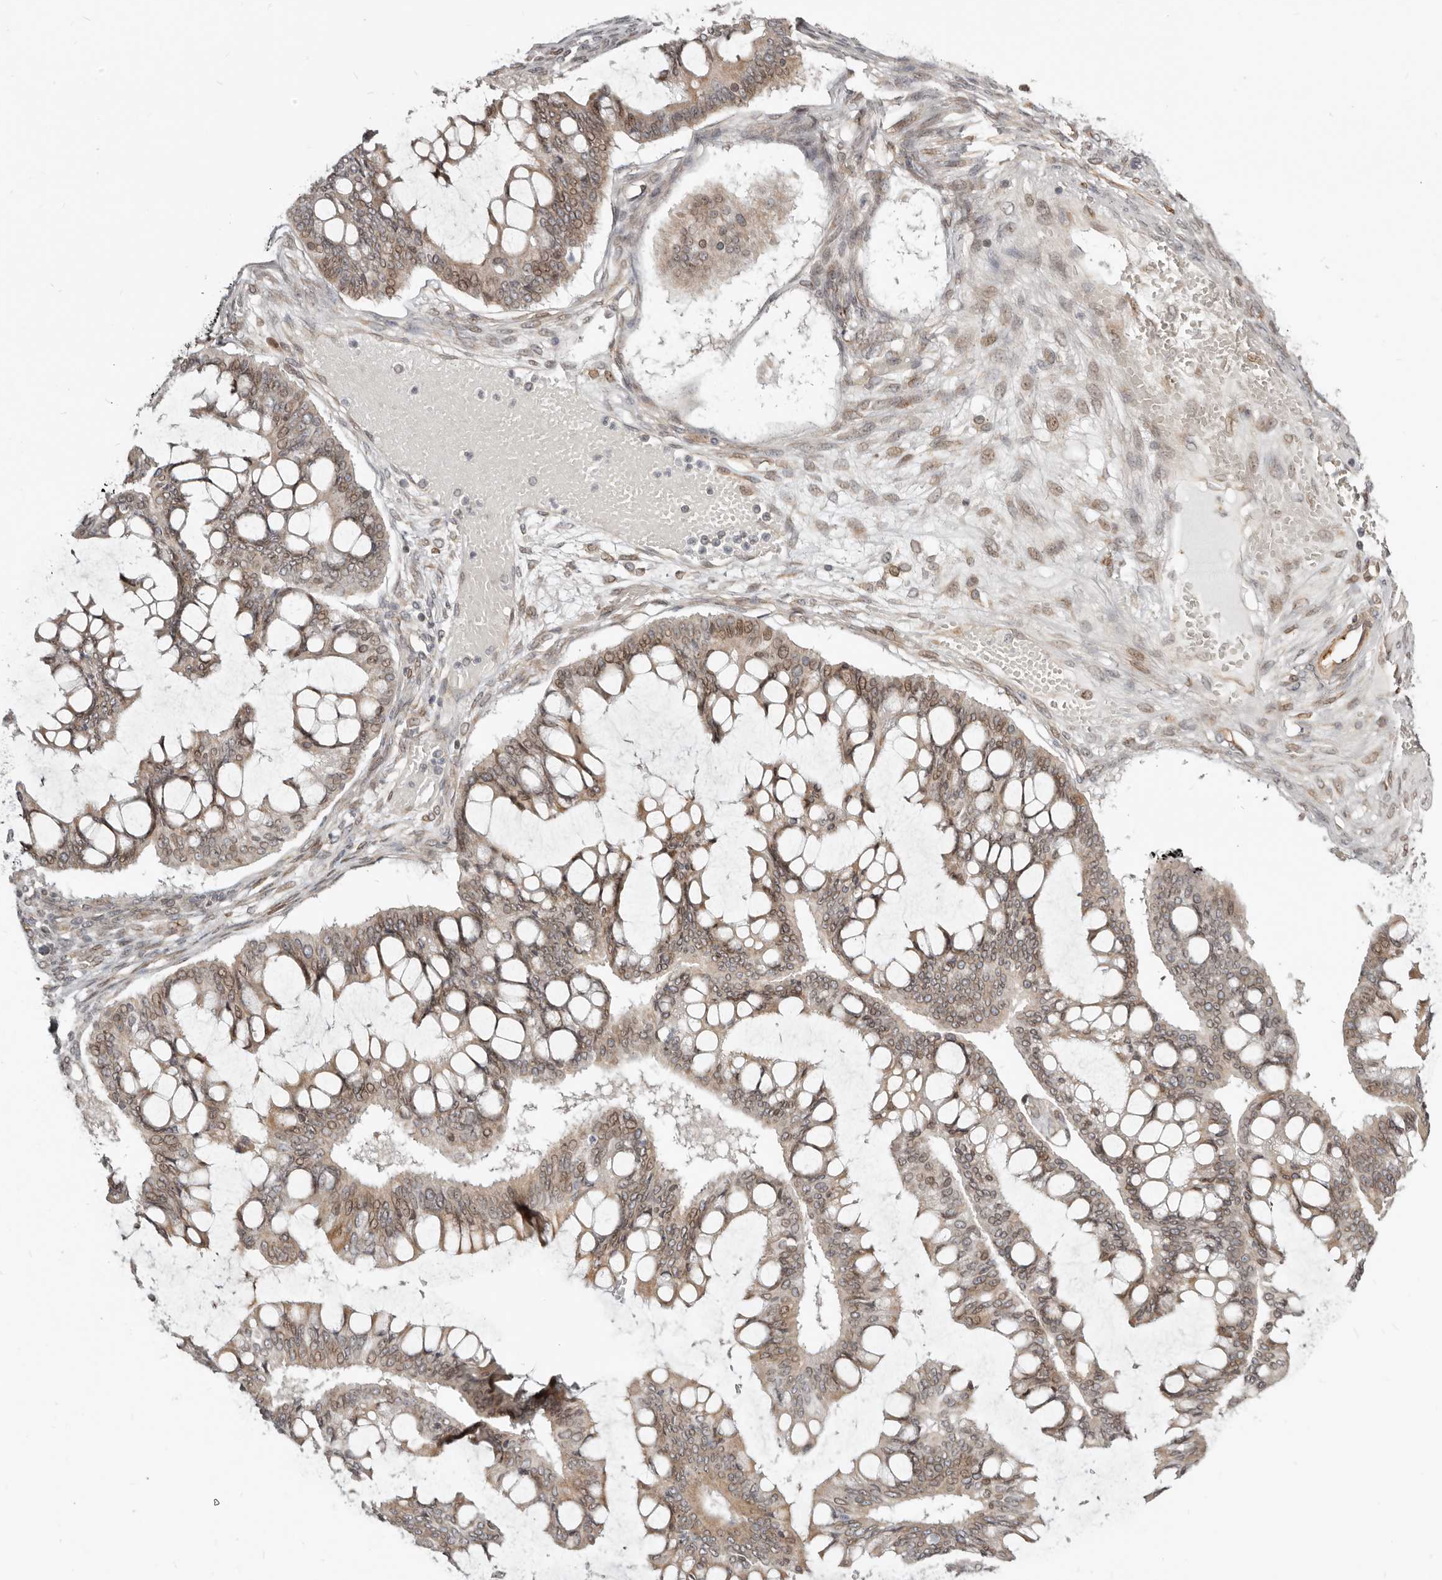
{"staining": {"intensity": "weak", "quantity": "25%-75%", "location": "cytoplasmic/membranous,nuclear"}, "tissue": "ovarian cancer", "cell_type": "Tumor cells", "image_type": "cancer", "snomed": [{"axis": "morphology", "description": "Cystadenocarcinoma, mucinous, NOS"}, {"axis": "topography", "description": "Ovary"}], "caption": "DAB immunohistochemical staining of ovarian cancer (mucinous cystadenocarcinoma) exhibits weak cytoplasmic/membranous and nuclear protein staining in about 25%-75% of tumor cells. The staining was performed using DAB, with brown indicating positive protein expression. Nuclei are stained blue with hematoxylin.", "gene": "NUP153", "patient": {"sex": "female", "age": 73}}